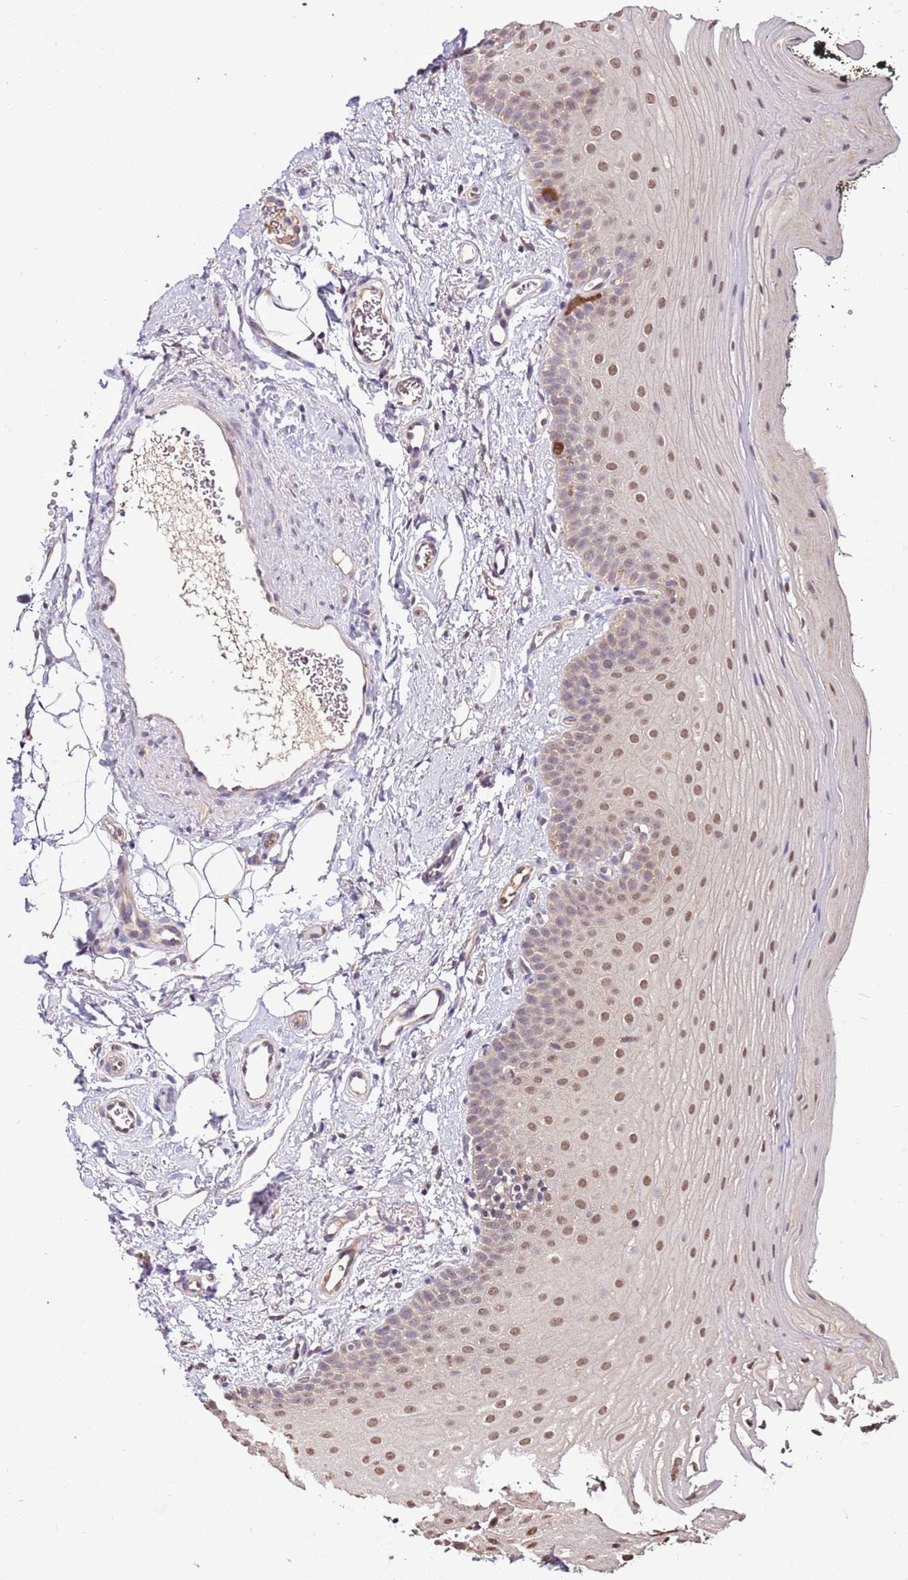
{"staining": {"intensity": "moderate", "quantity": "<25%", "location": "nuclear"}, "tissue": "oral mucosa", "cell_type": "Squamous epithelial cells", "image_type": "normal", "snomed": [{"axis": "morphology", "description": "No evidence of malignacy"}, {"axis": "topography", "description": "Oral tissue"}, {"axis": "topography", "description": "Head-Neck"}], "caption": "IHC image of unremarkable oral mucosa: oral mucosa stained using immunohistochemistry reveals low levels of moderate protein expression localized specifically in the nuclear of squamous epithelial cells, appearing as a nuclear brown color.", "gene": "BBS5", "patient": {"sex": "male", "age": 68}}